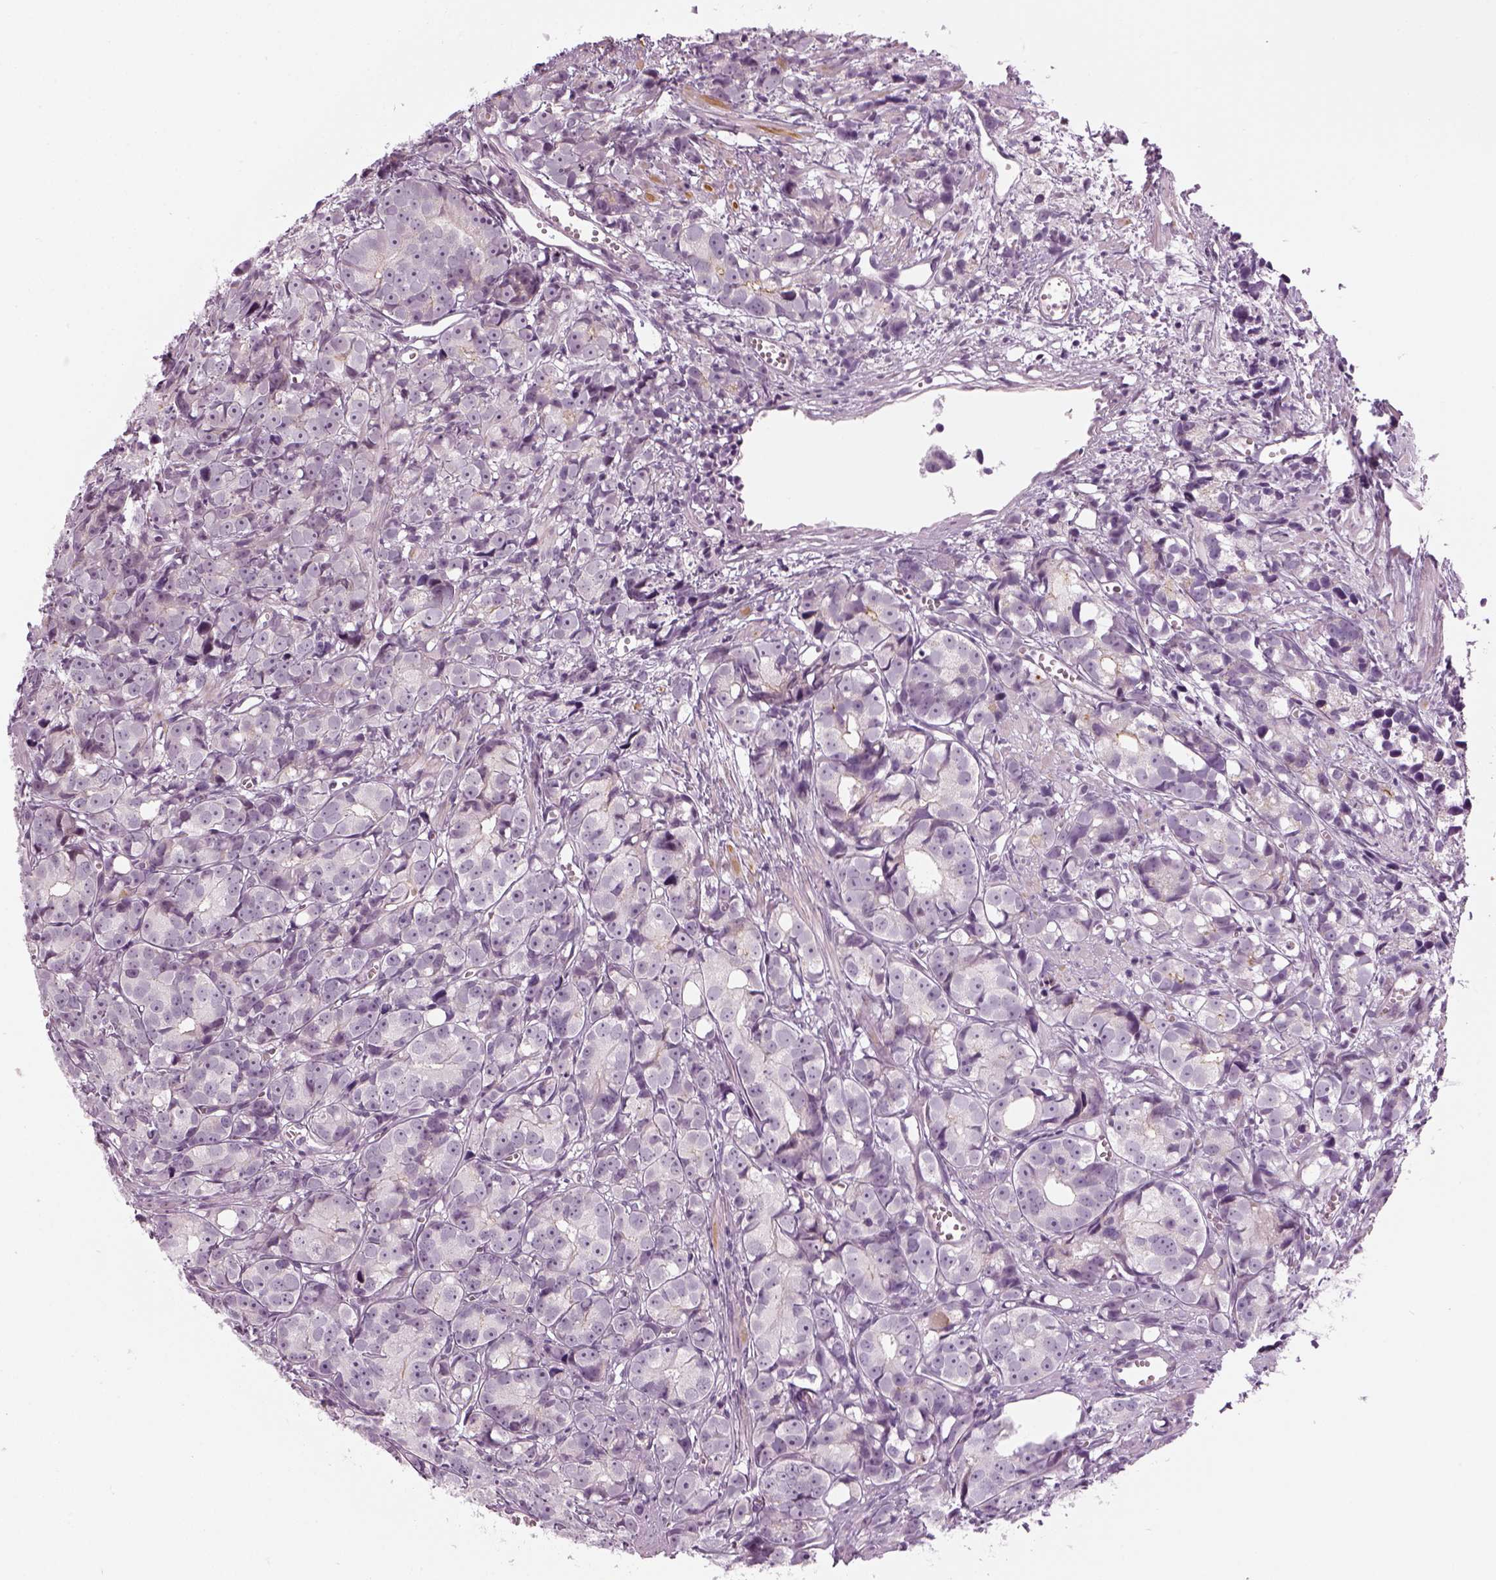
{"staining": {"intensity": "negative", "quantity": "none", "location": "none"}, "tissue": "prostate cancer", "cell_type": "Tumor cells", "image_type": "cancer", "snomed": [{"axis": "morphology", "description": "Adenocarcinoma, High grade"}, {"axis": "topography", "description": "Prostate"}], "caption": "This is a micrograph of IHC staining of high-grade adenocarcinoma (prostate), which shows no expression in tumor cells.", "gene": "LRRIQ3", "patient": {"sex": "male", "age": 77}}